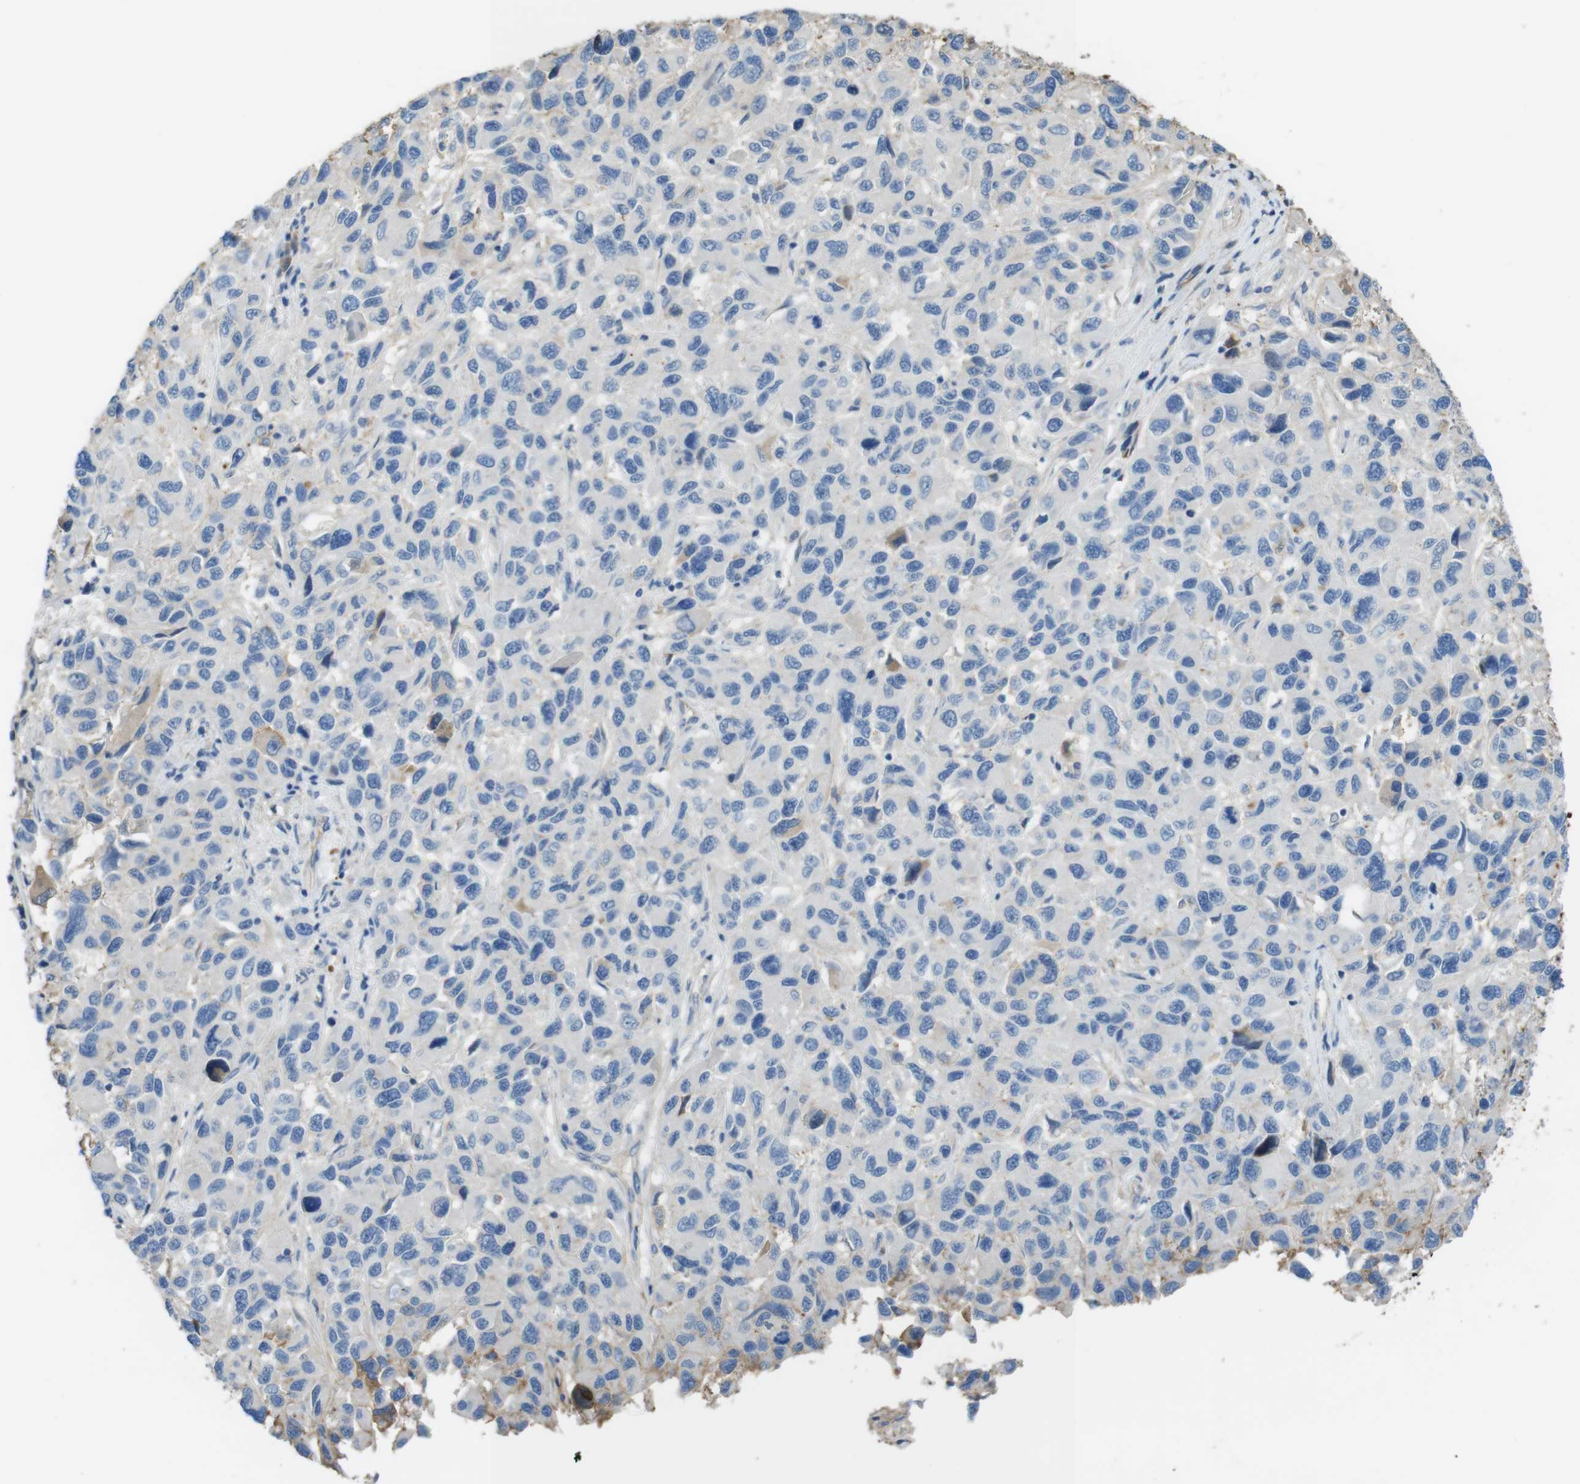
{"staining": {"intensity": "negative", "quantity": "none", "location": "none"}, "tissue": "melanoma", "cell_type": "Tumor cells", "image_type": "cancer", "snomed": [{"axis": "morphology", "description": "Malignant melanoma, NOS"}, {"axis": "topography", "description": "Skin"}], "caption": "The image shows no significant positivity in tumor cells of malignant melanoma.", "gene": "LTBP4", "patient": {"sex": "male", "age": 53}}